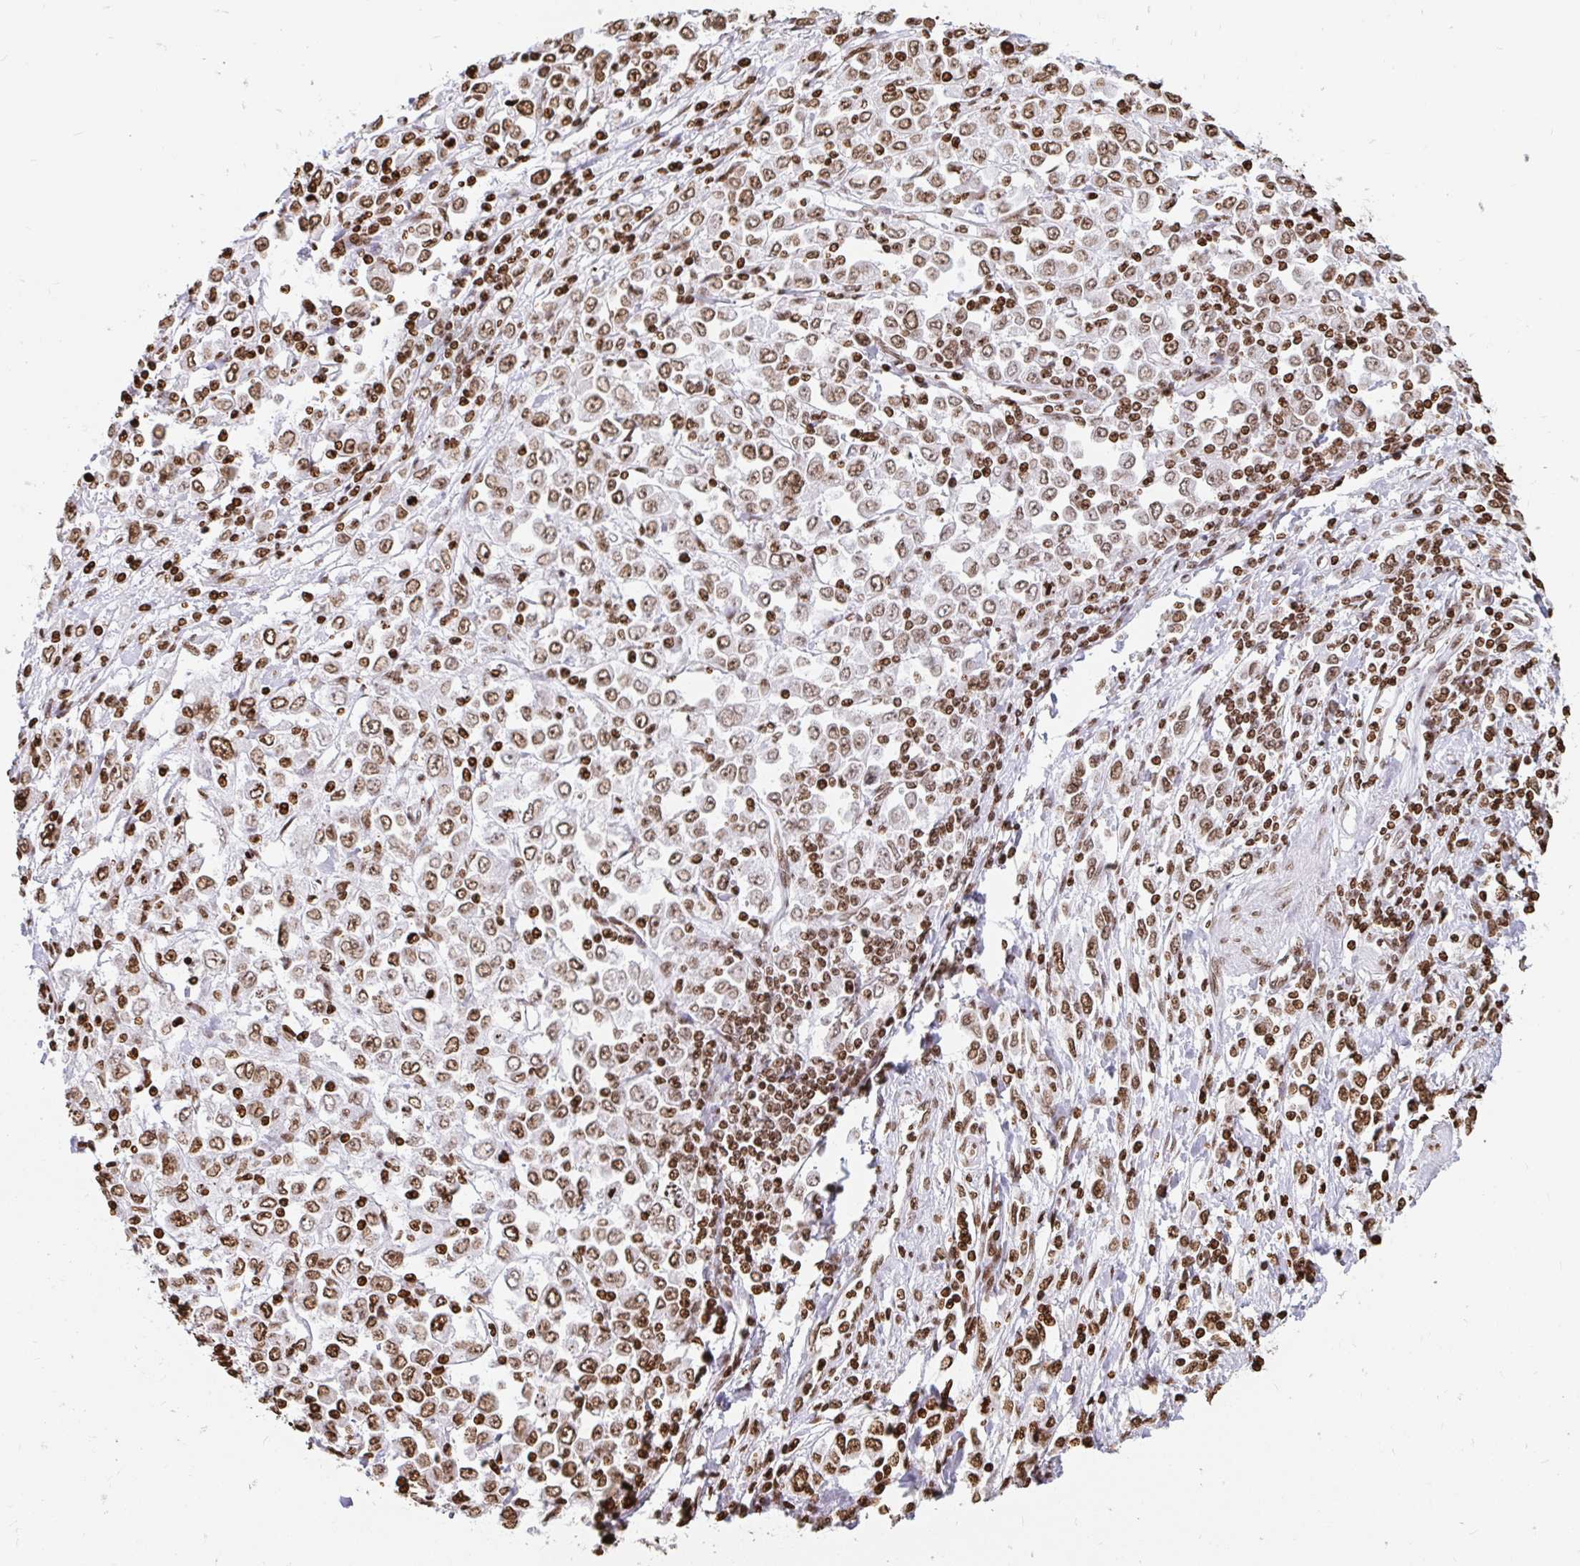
{"staining": {"intensity": "moderate", "quantity": ">75%", "location": "nuclear"}, "tissue": "stomach cancer", "cell_type": "Tumor cells", "image_type": "cancer", "snomed": [{"axis": "morphology", "description": "Adenocarcinoma, NOS"}, {"axis": "topography", "description": "Stomach, upper"}], "caption": "Stomach cancer (adenocarcinoma) stained with IHC exhibits moderate nuclear expression in about >75% of tumor cells.", "gene": "H2BC5", "patient": {"sex": "male", "age": 70}}